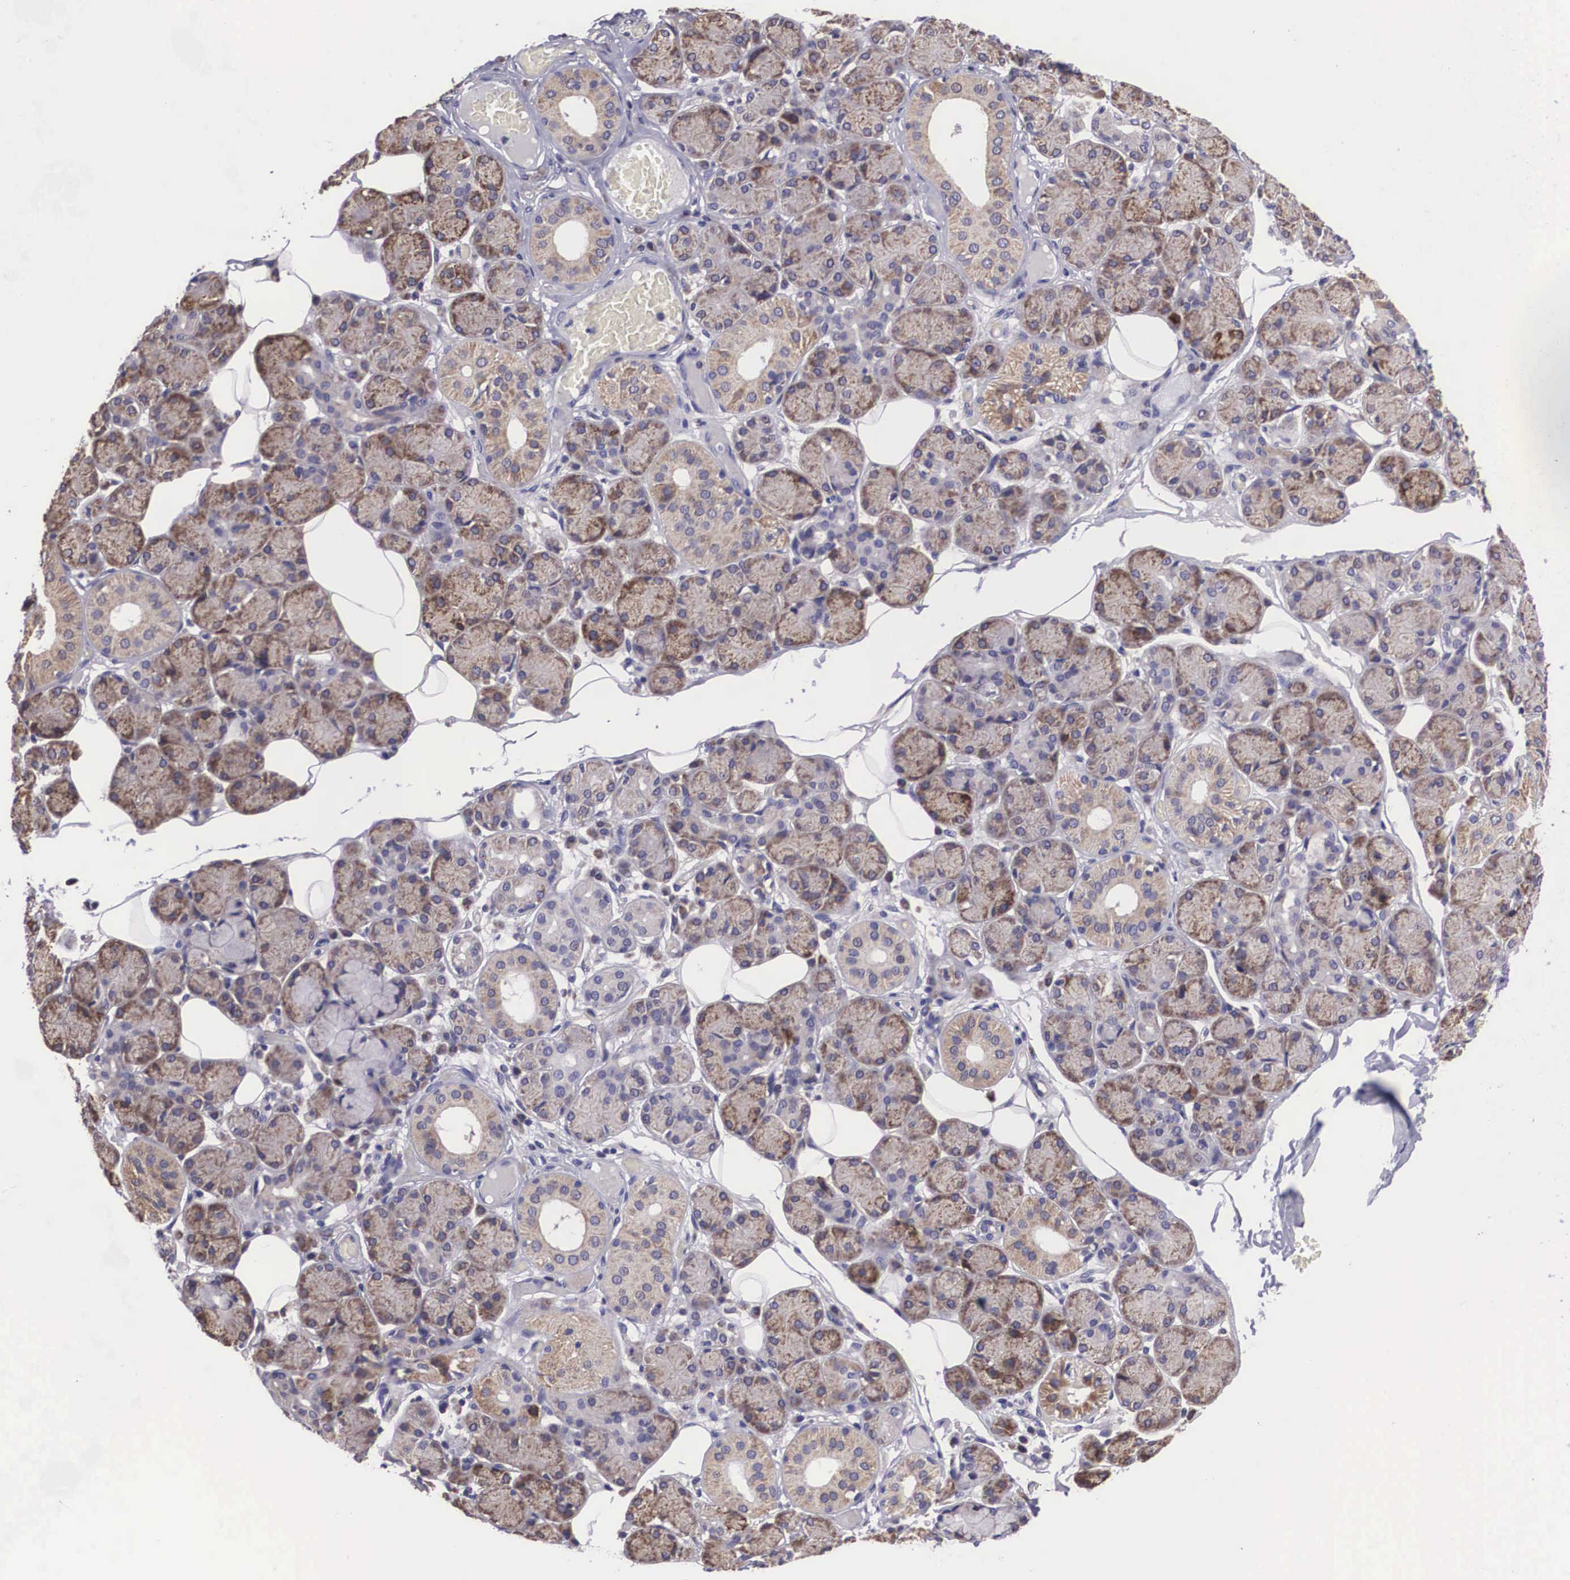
{"staining": {"intensity": "weak", "quantity": "<25%", "location": "cytoplasmic/membranous"}, "tissue": "salivary gland", "cell_type": "Glandular cells", "image_type": "normal", "snomed": [{"axis": "morphology", "description": "Normal tissue, NOS"}, {"axis": "topography", "description": "Salivary gland"}], "caption": "Immunohistochemistry (IHC) micrograph of benign human salivary gland stained for a protein (brown), which reveals no expression in glandular cells.", "gene": "ARG2", "patient": {"sex": "male", "age": 54}}